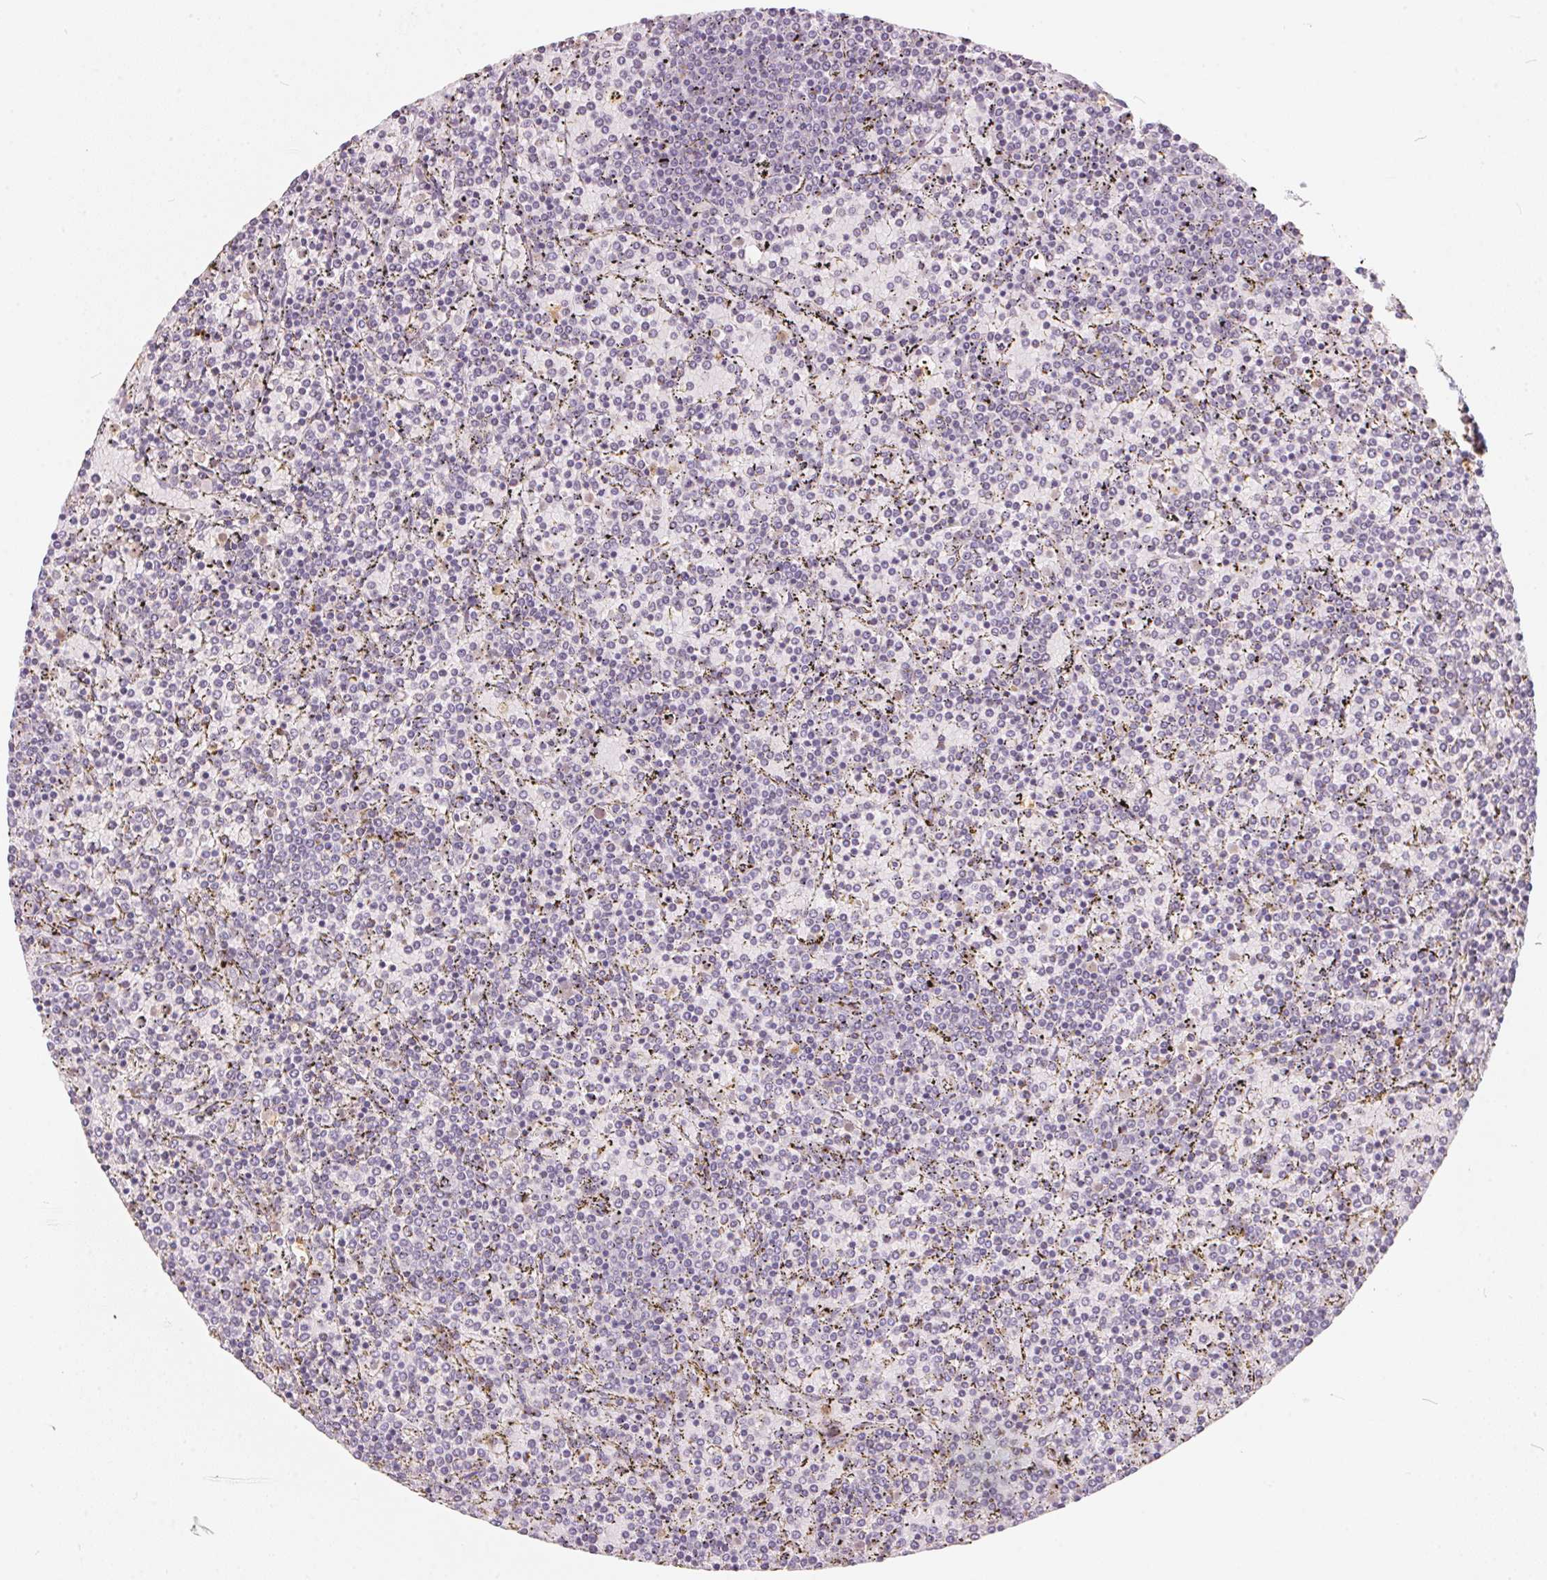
{"staining": {"intensity": "negative", "quantity": "none", "location": "none"}, "tissue": "lymphoma", "cell_type": "Tumor cells", "image_type": "cancer", "snomed": [{"axis": "morphology", "description": "Malignant lymphoma, non-Hodgkin's type, Low grade"}, {"axis": "topography", "description": "Spleen"}], "caption": "There is no significant staining in tumor cells of lymphoma.", "gene": "SERPINB1", "patient": {"sex": "female", "age": 77}}